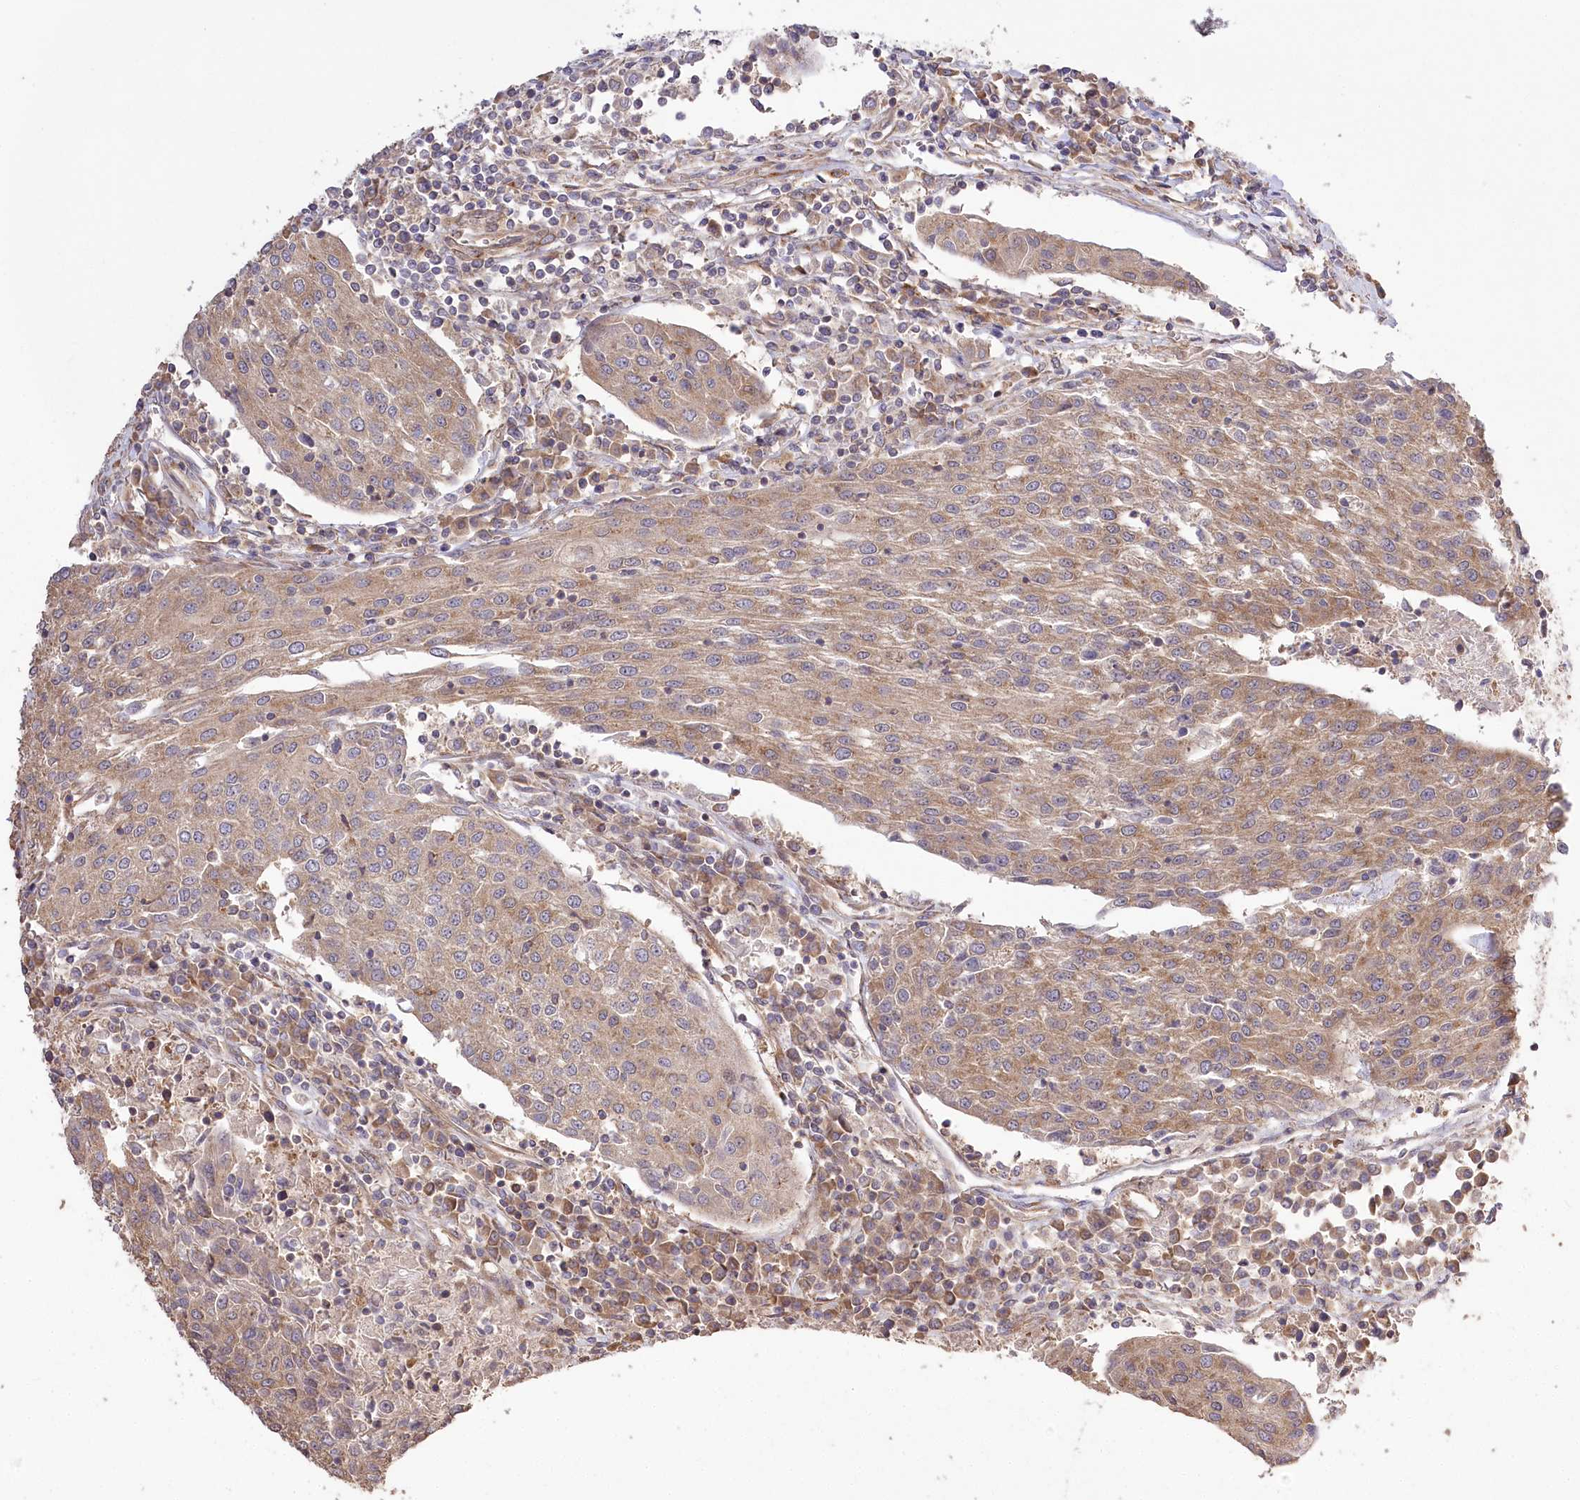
{"staining": {"intensity": "moderate", "quantity": ">75%", "location": "cytoplasmic/membranous"}, "tissue": "urothelial cancer", "cell_type": "Tumor cells", "image_type": "cancer", "snomed": [{"axis": "morphology", "description": "Urothelial carcinoma, High grade"}, {"axis": "topography", "description": "Urinary bladder"}], "caption": "IHC photomicrograph of neoplastic tissue: human urothelial carcinoma (high-grade) stained using IHC exhibits medium levels of moderate protein expression localized specifically in the cytoplasmic/membranous of tumor cells, appearing as a cytoplasmic/membranous brown color.", "gene": "PRSS53", "patient": {"sex": "female", "age": 85}}